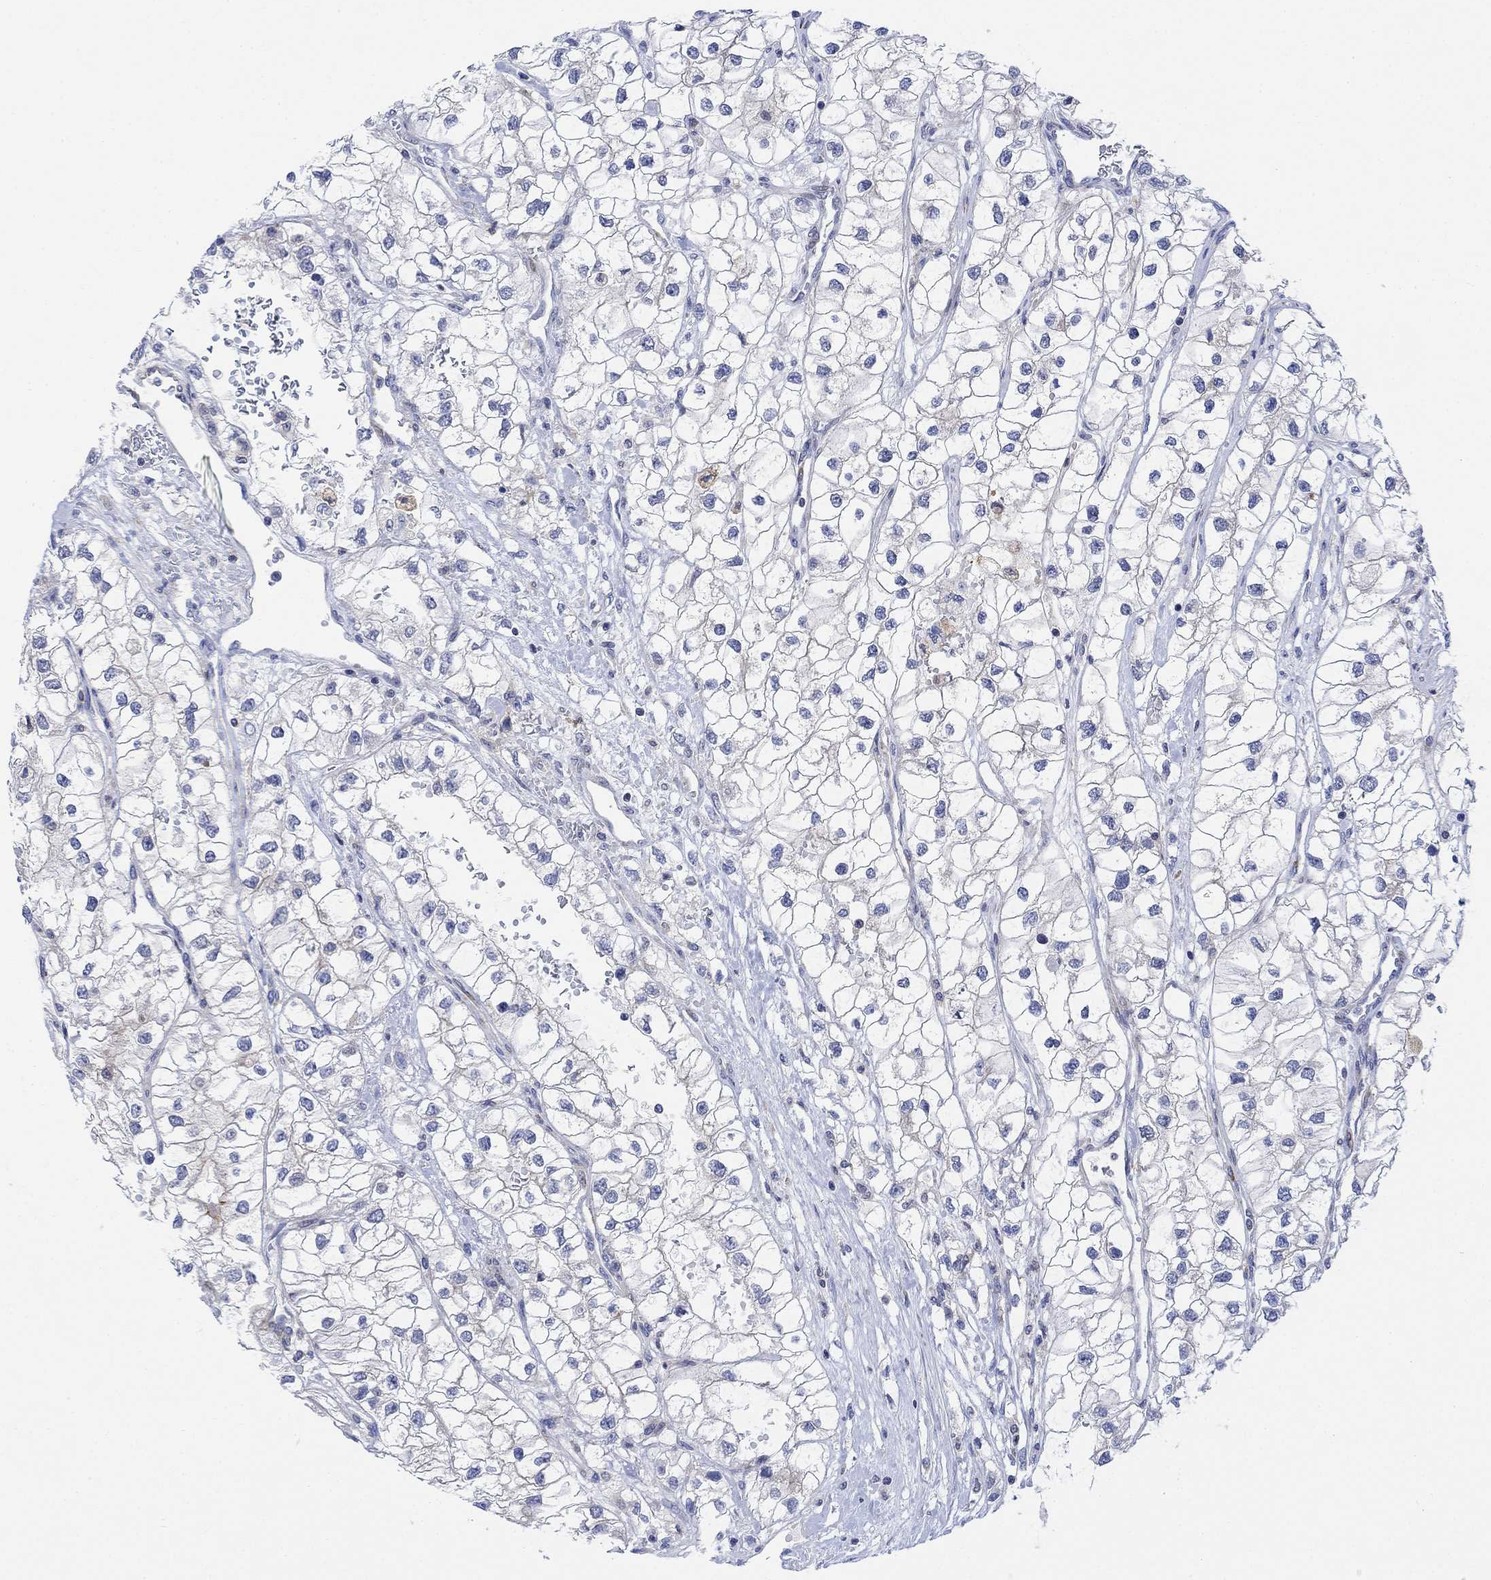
{"staining": {"intensity": "negative", "quantity": "none", "location": "none"}, "tissue": "renal cancer", "cell_type": "Tumor cells", "image_type": "cancer", "snomed": [{"axis": "morphology", "description": "Adenocarcinoma, NOS"}, {"axis": "topography", "description": "Kidney"}], "caption": "High power microscopy histopathology image of an immunohistochemistry (IHC) micrograph of renal adenocarcinoma, revealing no significant staining in tumor cells. Brightfield microscopy of IHC stained with DAB (brown) and hematoxylin (blue), captured at high magnification.", "gene": "ARSK", "patient": {"sex": "male", "age": 59}}